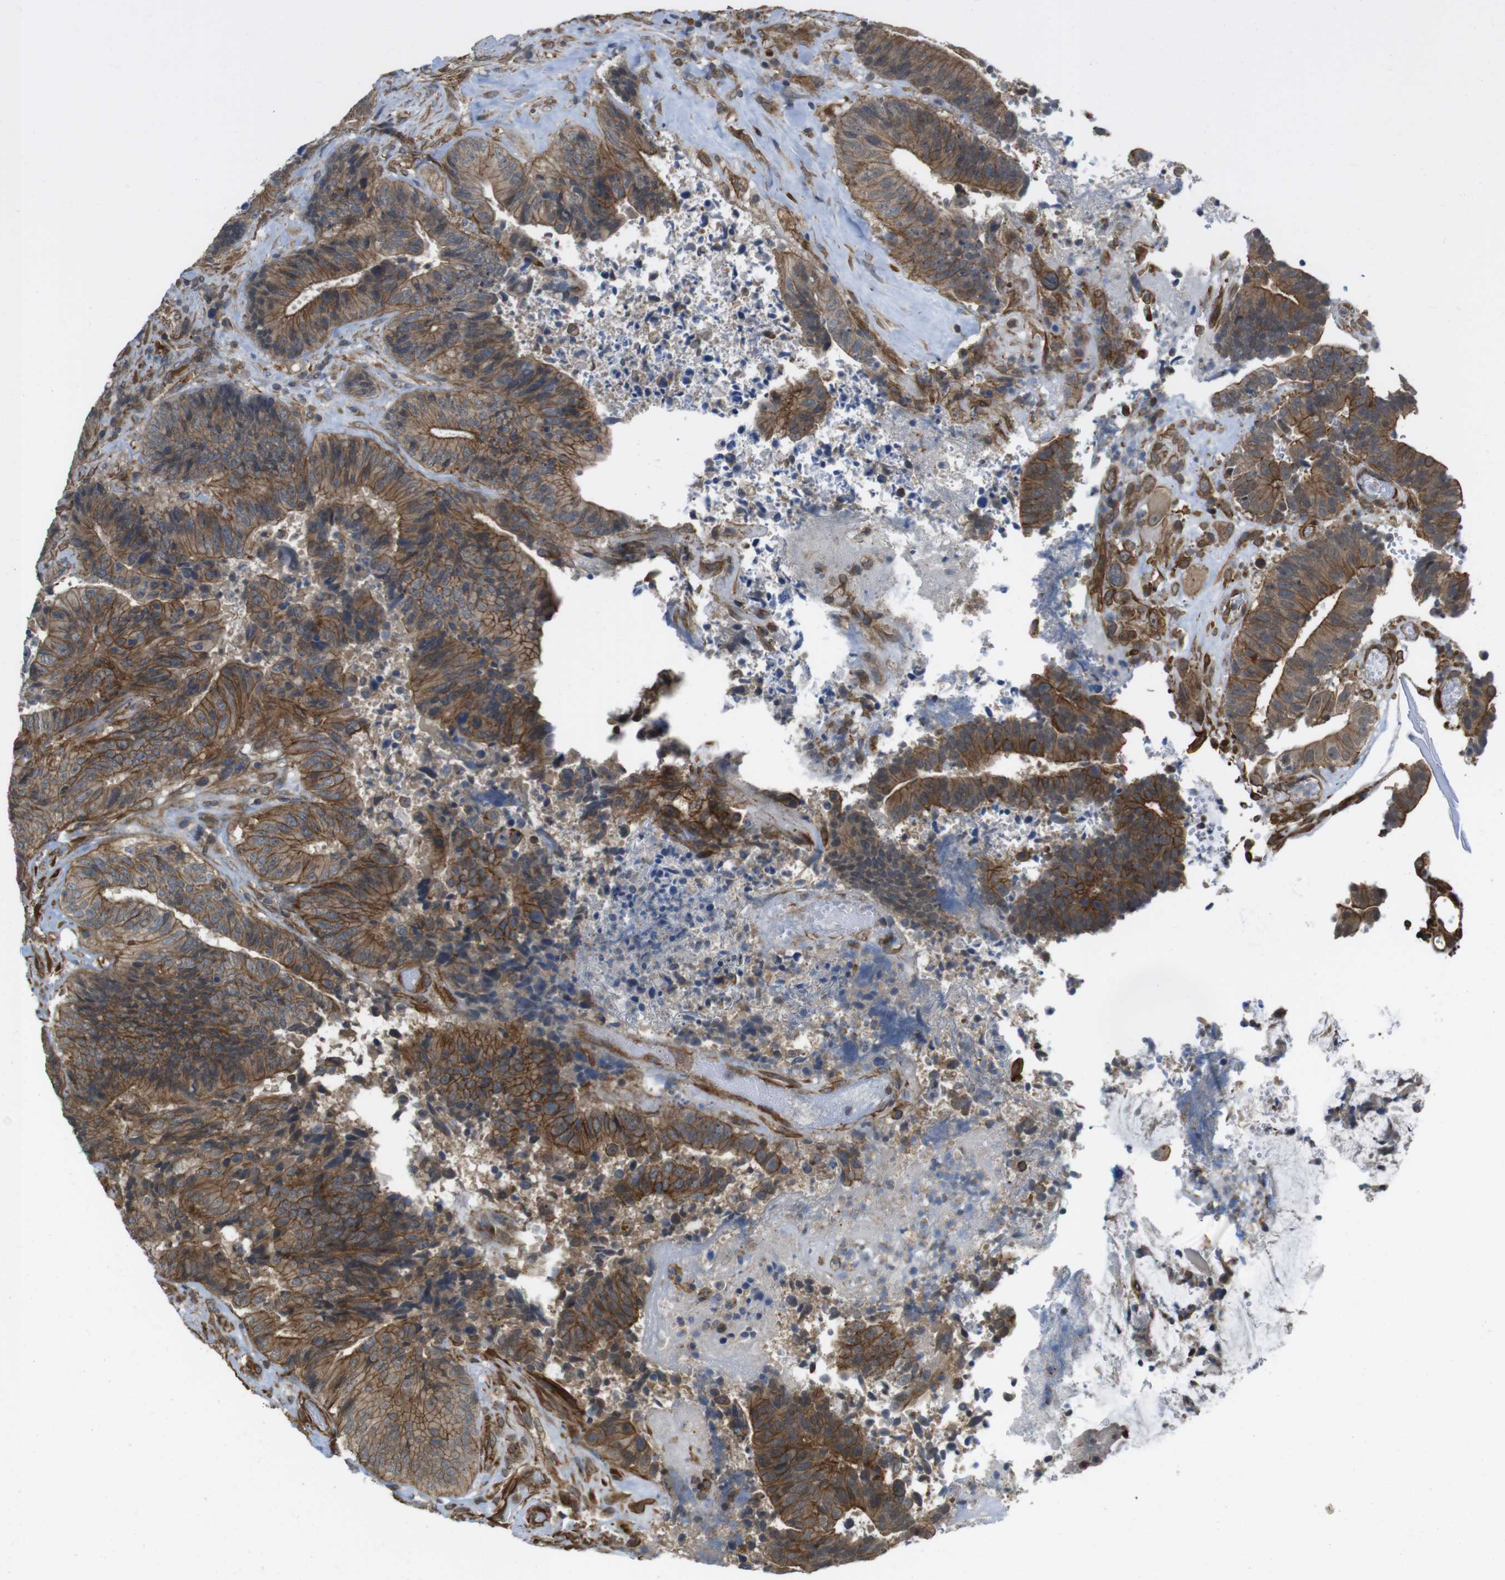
{"staining": {"intensity": "strong", "quantity": ">75%", "location": "cytoplasmic/membranous"}, "tissue": "colorectal cancer", "cell_type": "Tumor cells", "image_type": "cancer", "snomed": [{"axis": "morphology", "description": "Adenocarcinoma, NOS"}, {"axis": "topography", "description": "Rectum"}], "caption": "The photomicrograph displays staining of colorectal adenocarcinoma, revealing strong cytoplasmic/membranous protein staining (brown color) within tumor cells.", "gene": "ZDHHC5", "patient": {"sex": "male", "age": 72}}